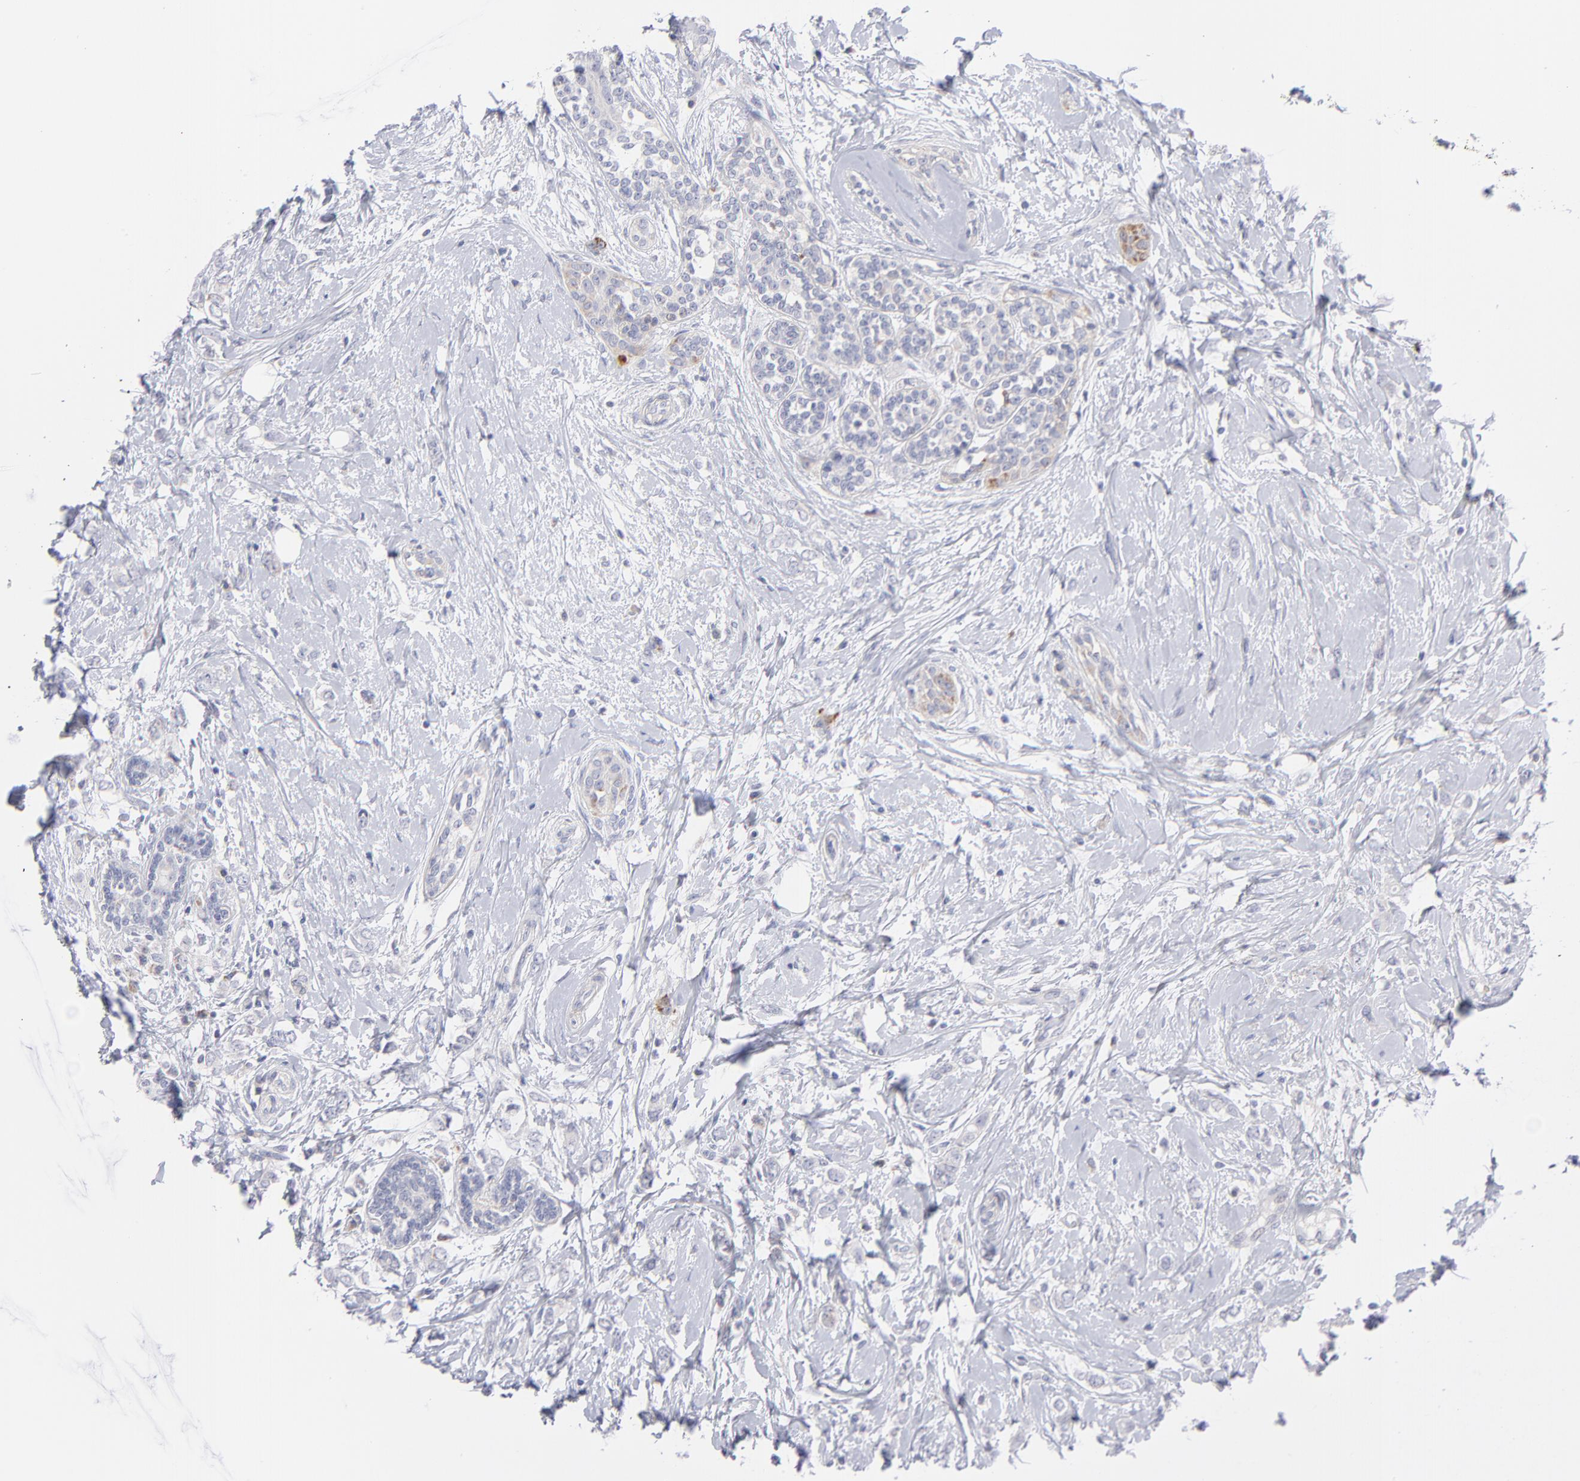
{"staining": {"intensity": "weak", "quantity": "<25%", "location": "cytoplasmic/membranous"}, "tissue": "breast cancer", "cell_type": "Tumor cells", "image_type": "cancer", "snomed": [{"axis": "morphology", "description": "Normal tissue, NOS"}, {"axis": "morphology", "description": "Lobular carcinoma"}, {"axis": "topography", "description": "Breast"}], "caption": "DAB immunohistochemical staining of human breast lobular carcinoma exhibits no significant staining in tumor cells.", "gene": "MTHFD2", "patient": {"sex": "female", "age": 47}}